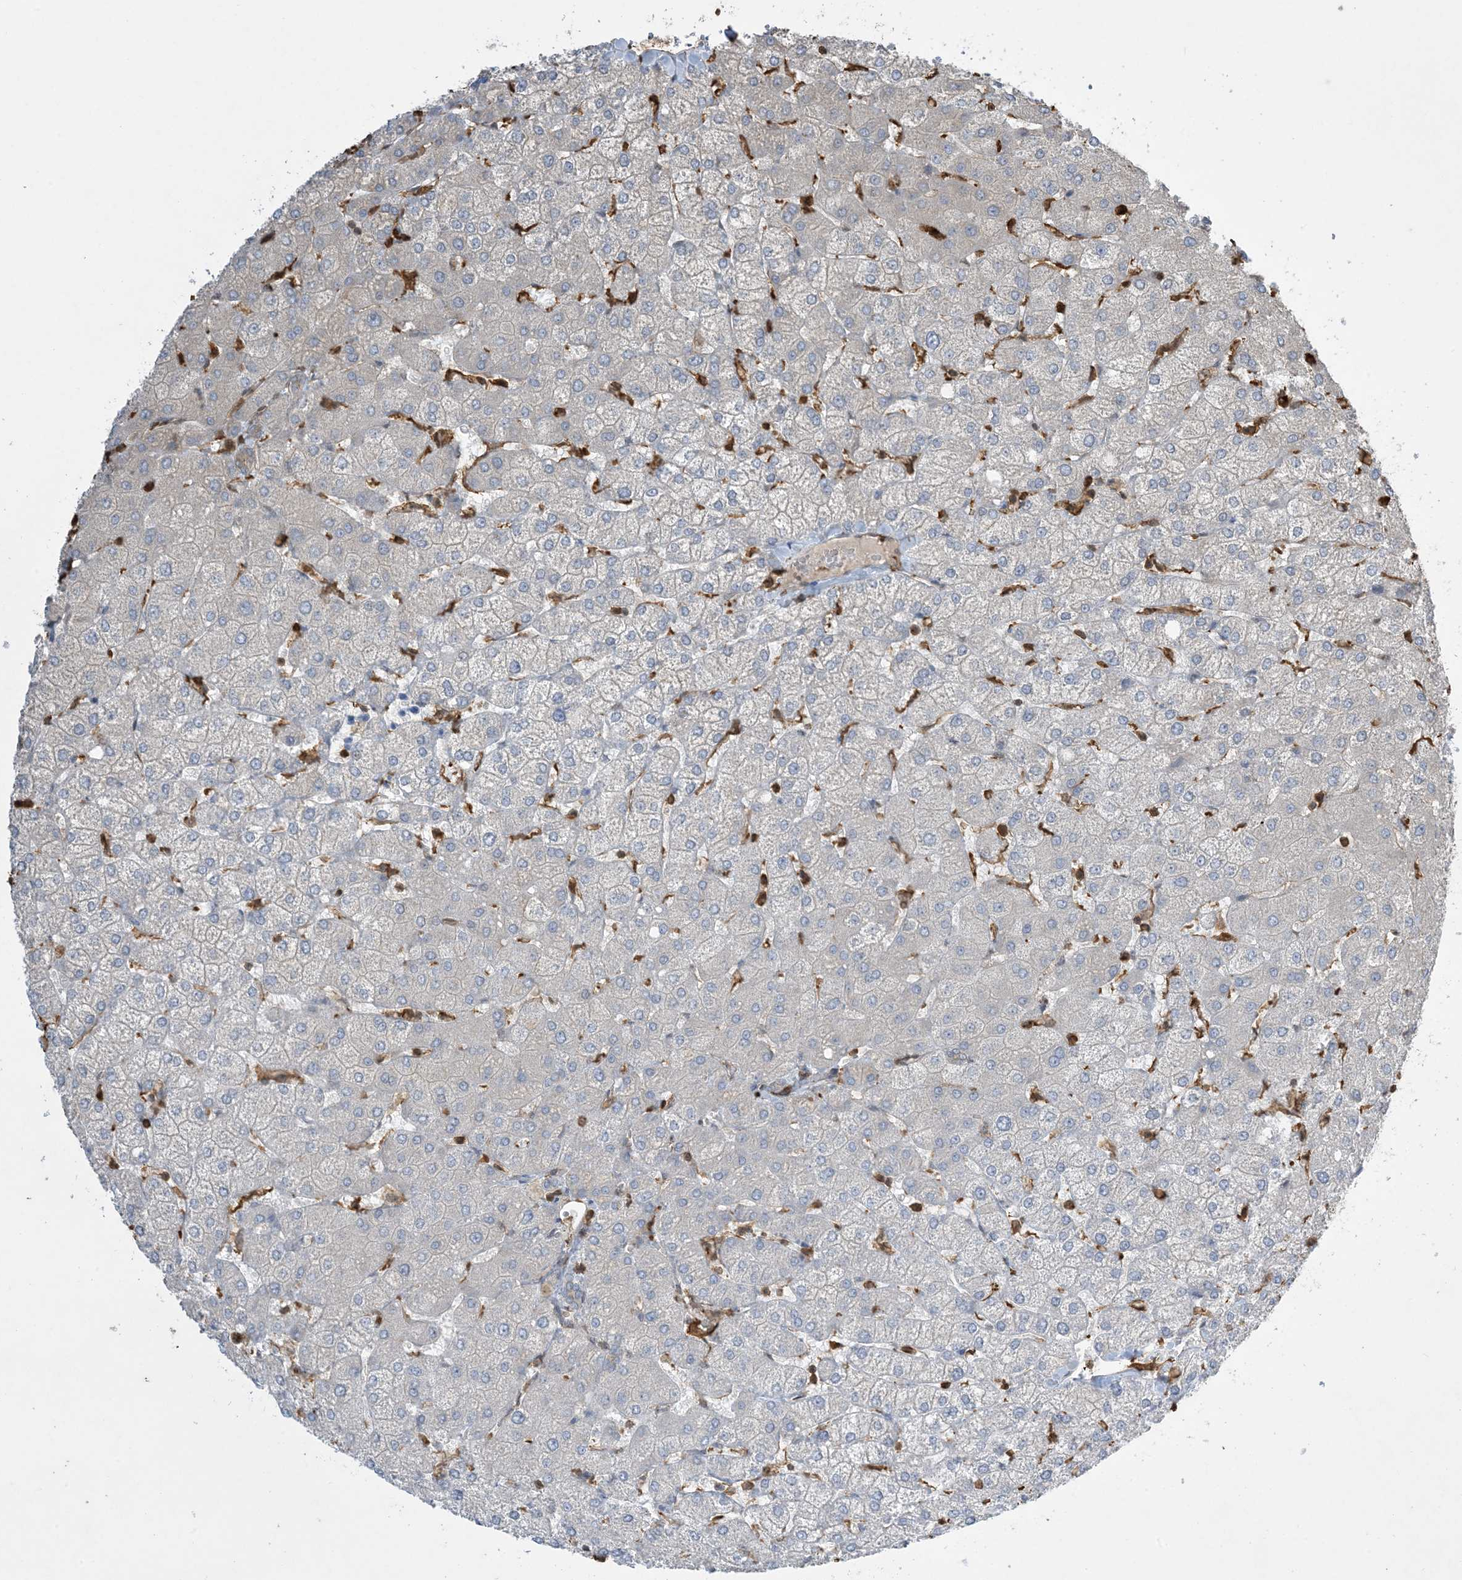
{"staining": {"intensity": "weak", "quantity": "<25%", "location": "cytoplasmic/membranous"}, "tissue": "liver", "cell_type": "Cholangiocytes", "image_type": "normal", "snomed": [{"axis": "morphology", "description": "Normal tissue, NOS"}, {"axis": "topography", "description": "Liver"}], "caption": "This is an immunohistochemistry (IHC) image of benign liver. There is no expression in cholangiocytes.", "gene": "TMSB4X", "patient": {"sex": "female", "age": 54}}